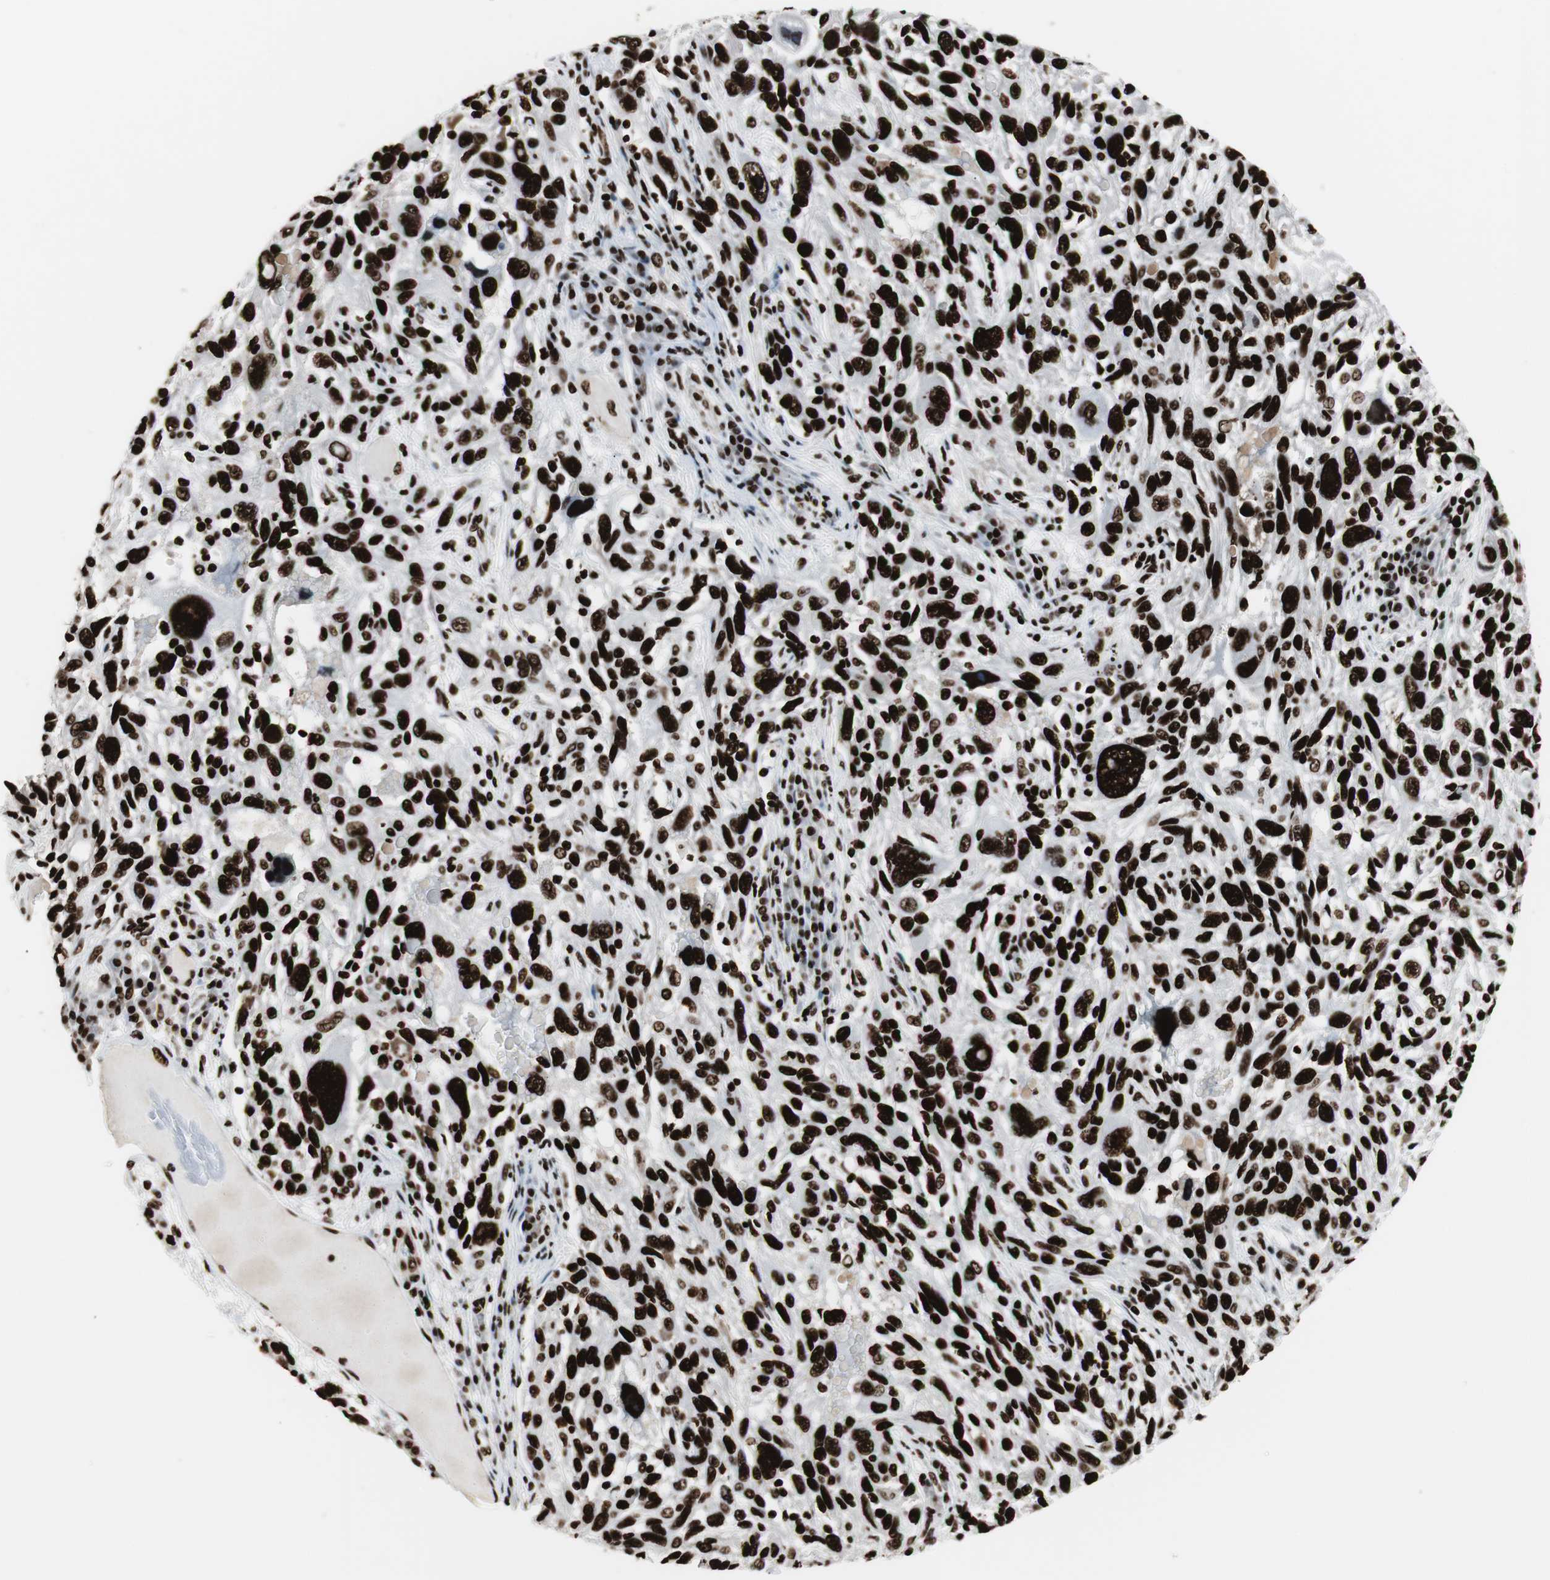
{"staining": {"intensity": "strong", "quantity": ">75%", "location": "nuclear"}, "tissue": "melanoma", "cell_type": "Tumor cells", "image_type": "cancer", "snomed": [{"axis": "morphology", "description": "Malignant melanoma, NOS"}, {"axis": "topography", "description": "Skin"}], "caption": "Brown immunohistochemical staining in malignant melanoma shows strong nuclear expression in about >75% of tumor cells. Nuclei are stained in blue.", "gene": "MTA2", "patient": {"sex": "male", "age": 53}}